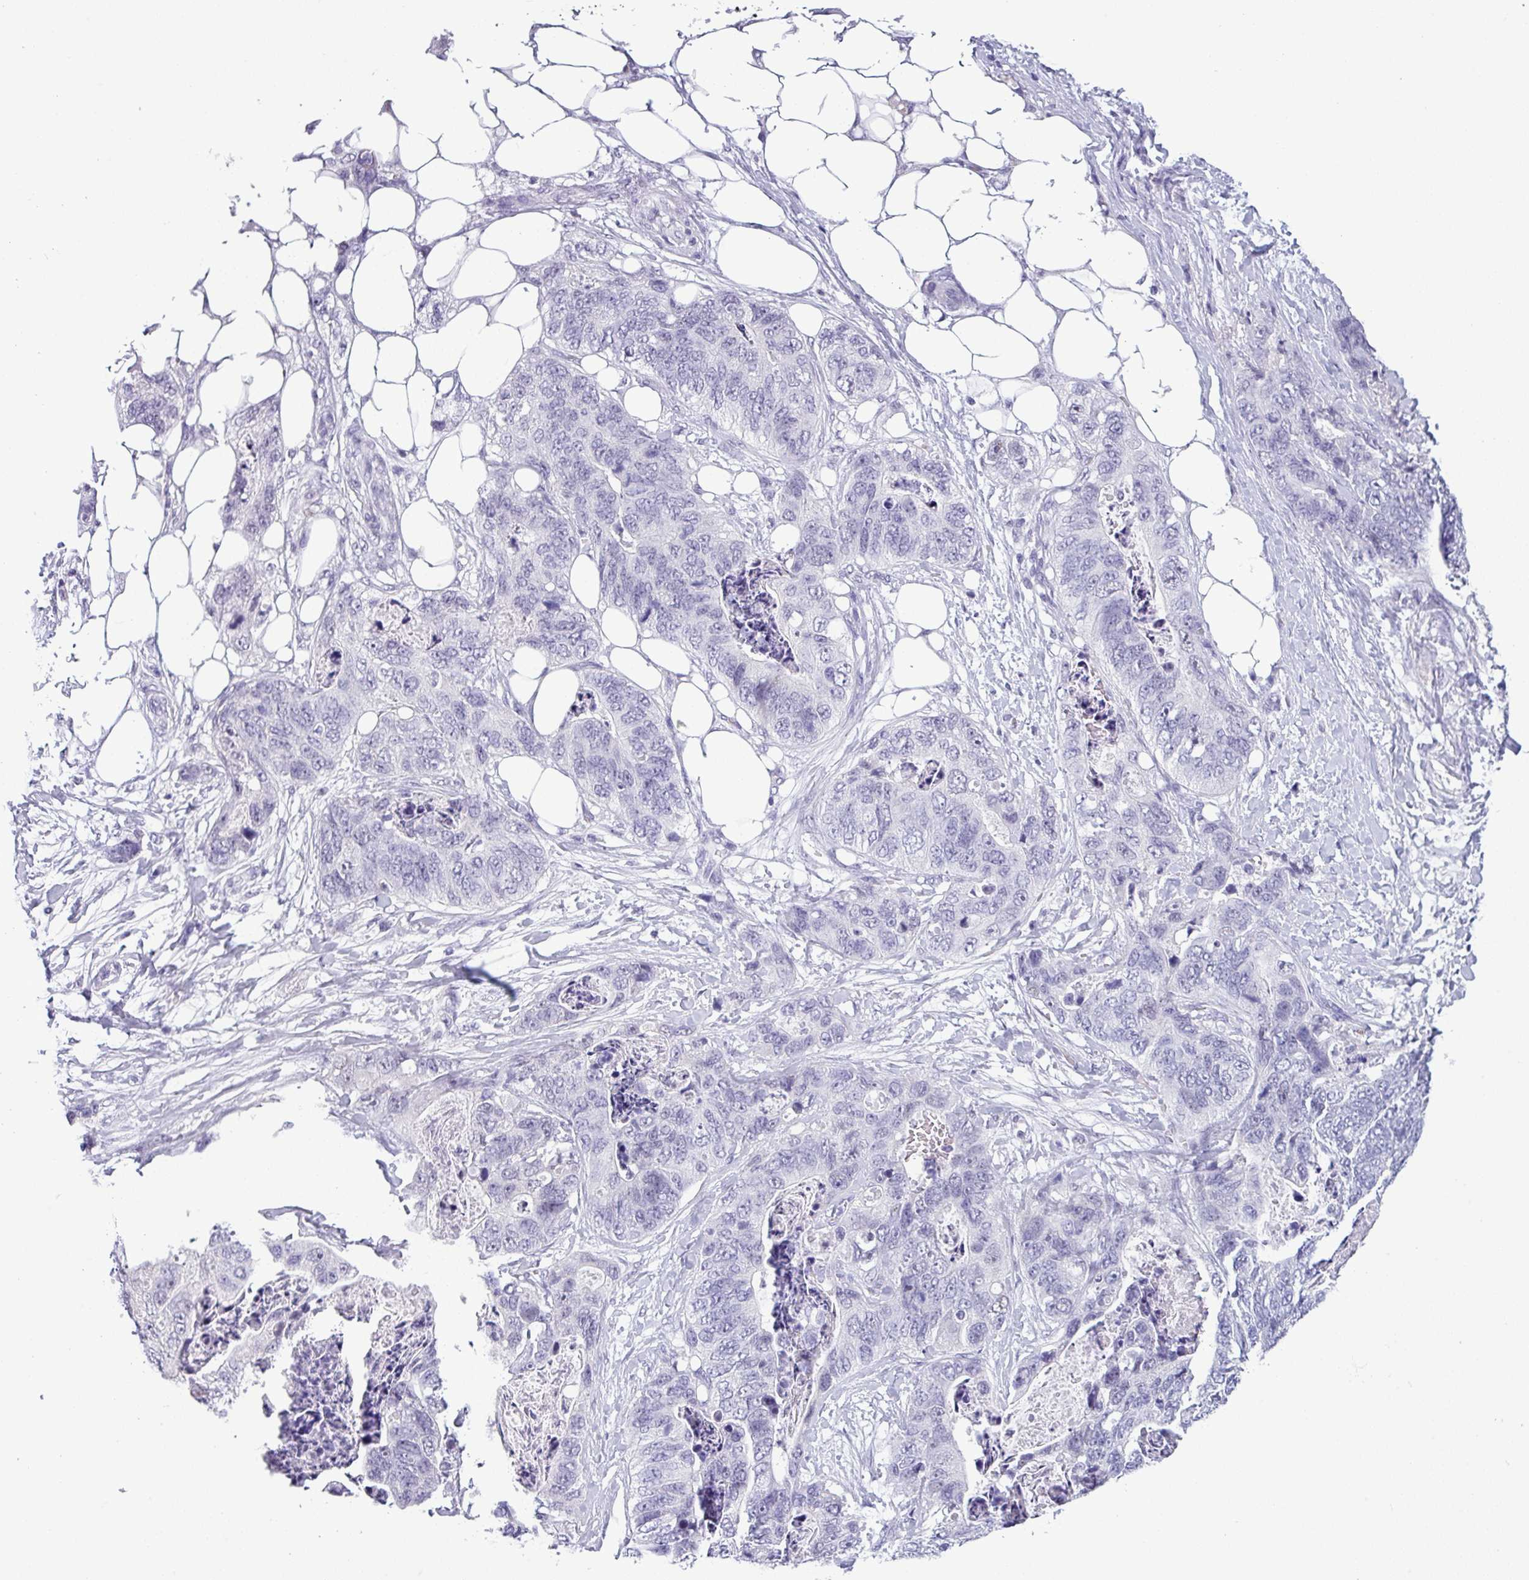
{"staining": {"intensity": "negative", "quantity": "none", "location": "none"}, "tissue": "stomach cancer", "cell_type": "Tumor cells", "image_type": "cancer", "snomed": [{"axis": "morphology", "description": "Adenocarcinoma, NOS"}, {"axis": "topography", "description": "Stomach"}], "caption": "The image displays no significant staining in tumor cells of stomach adenocarcinoma.", "gene": "SRGAP1", "patient": {"sex": "female", "age": 89}}